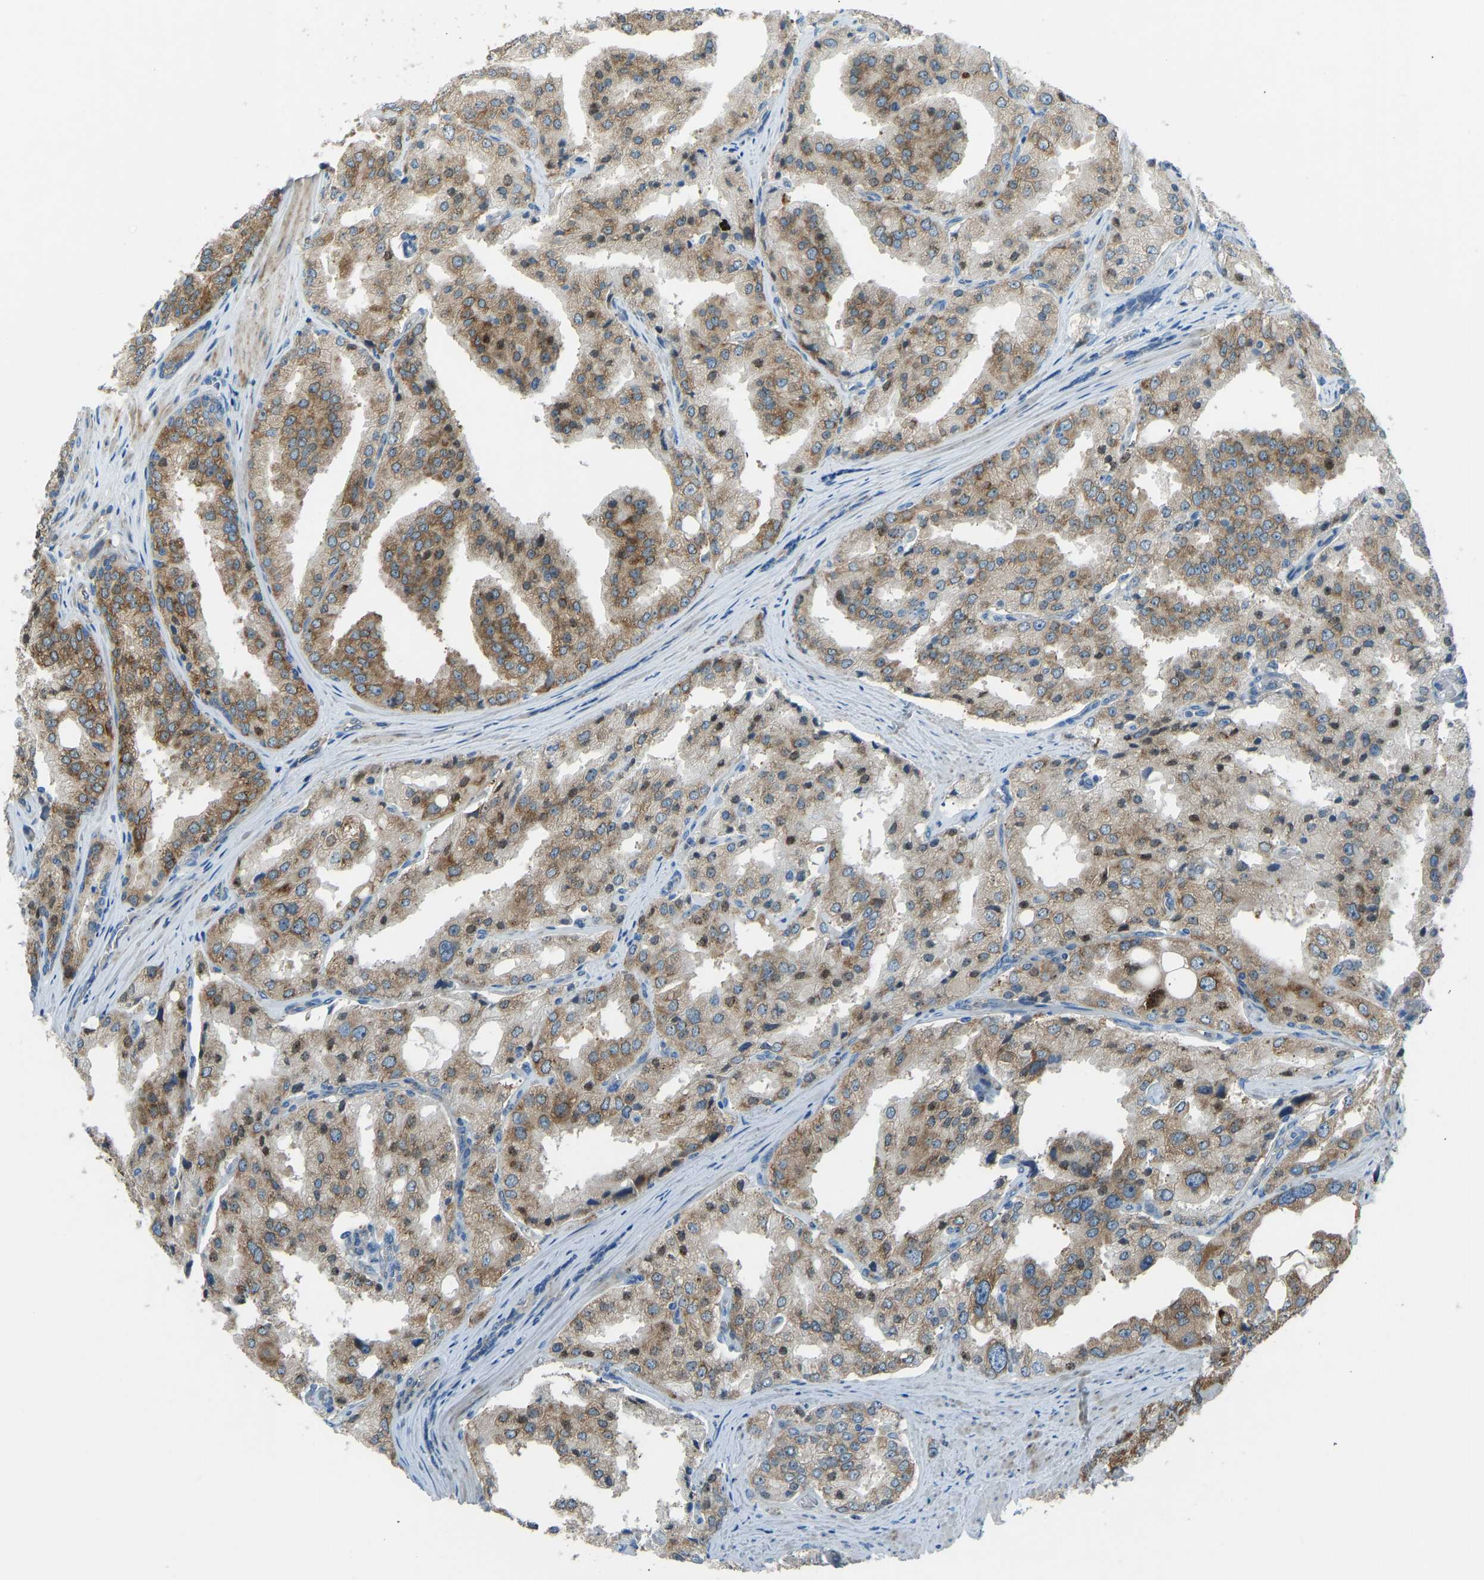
{"staining": {"intensity": "moderate", "quantity": ">75%", "location": "cytoplasmic/membranous"}, "tissue": "prostate cancer", "cell_type": "Tumor cells", "image_type": "cancer", "snomed": [{"axis": "morphology", "description": "Adenocarcinoma, High grade"}, {"axis": "topography", "description": "Prostate"}], "caption": "Immunohistochemical staining of human high-grade adenocarcinoma (prostate) displays moderate cytoplasmic/membranous protein staining in about >75% of tumor cells. The staining was performed using DAB, with brown indicating positive protein expression. Nuclei are stained blue with hematoxylin.", "gene": "STAU2", "patient": {"sex": "male", "age": 50}}